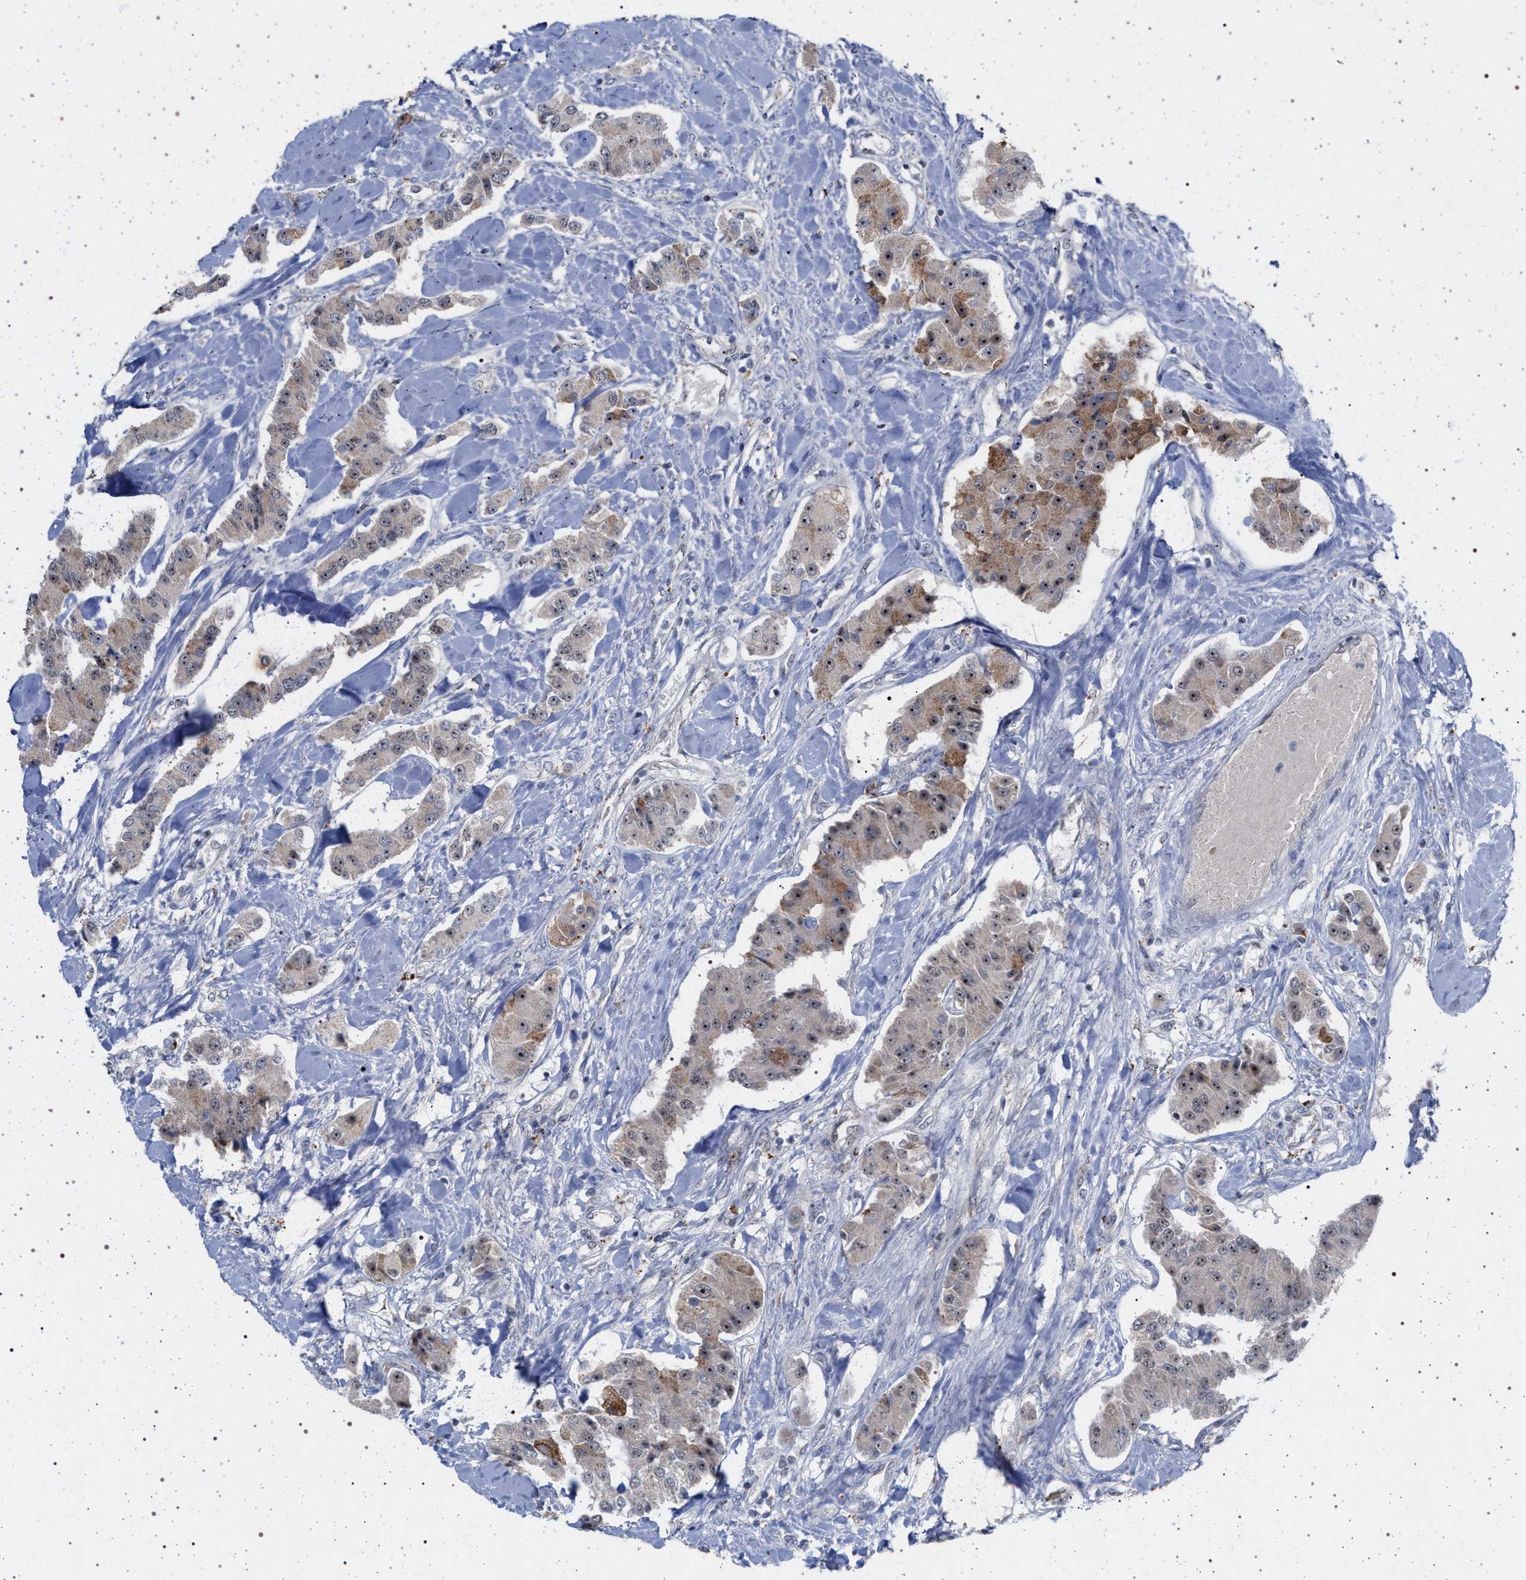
{"staining": {"intensity": "strong", "quantity": ">75%", "location": "cytoplasmic/membranous,nuclear"}, "tissue": "carcinoid", "cell_type": "Tumor cells", "image_type": "cancer", "snomed": [{"axis": "morphology", "description": "Carcinoid, malignant, NOS"}, {"axis": "topography", "description": "Pancreas"}], "caption": "This histopathology image displays IHC staining of human carcinoid (malignant), with high strong cytoplasmic/membranous and nuclear positivity in approximately >75% of tumor cells.", "gene": "ELAC2", "patient": {"sex": "male", "age": 41}}